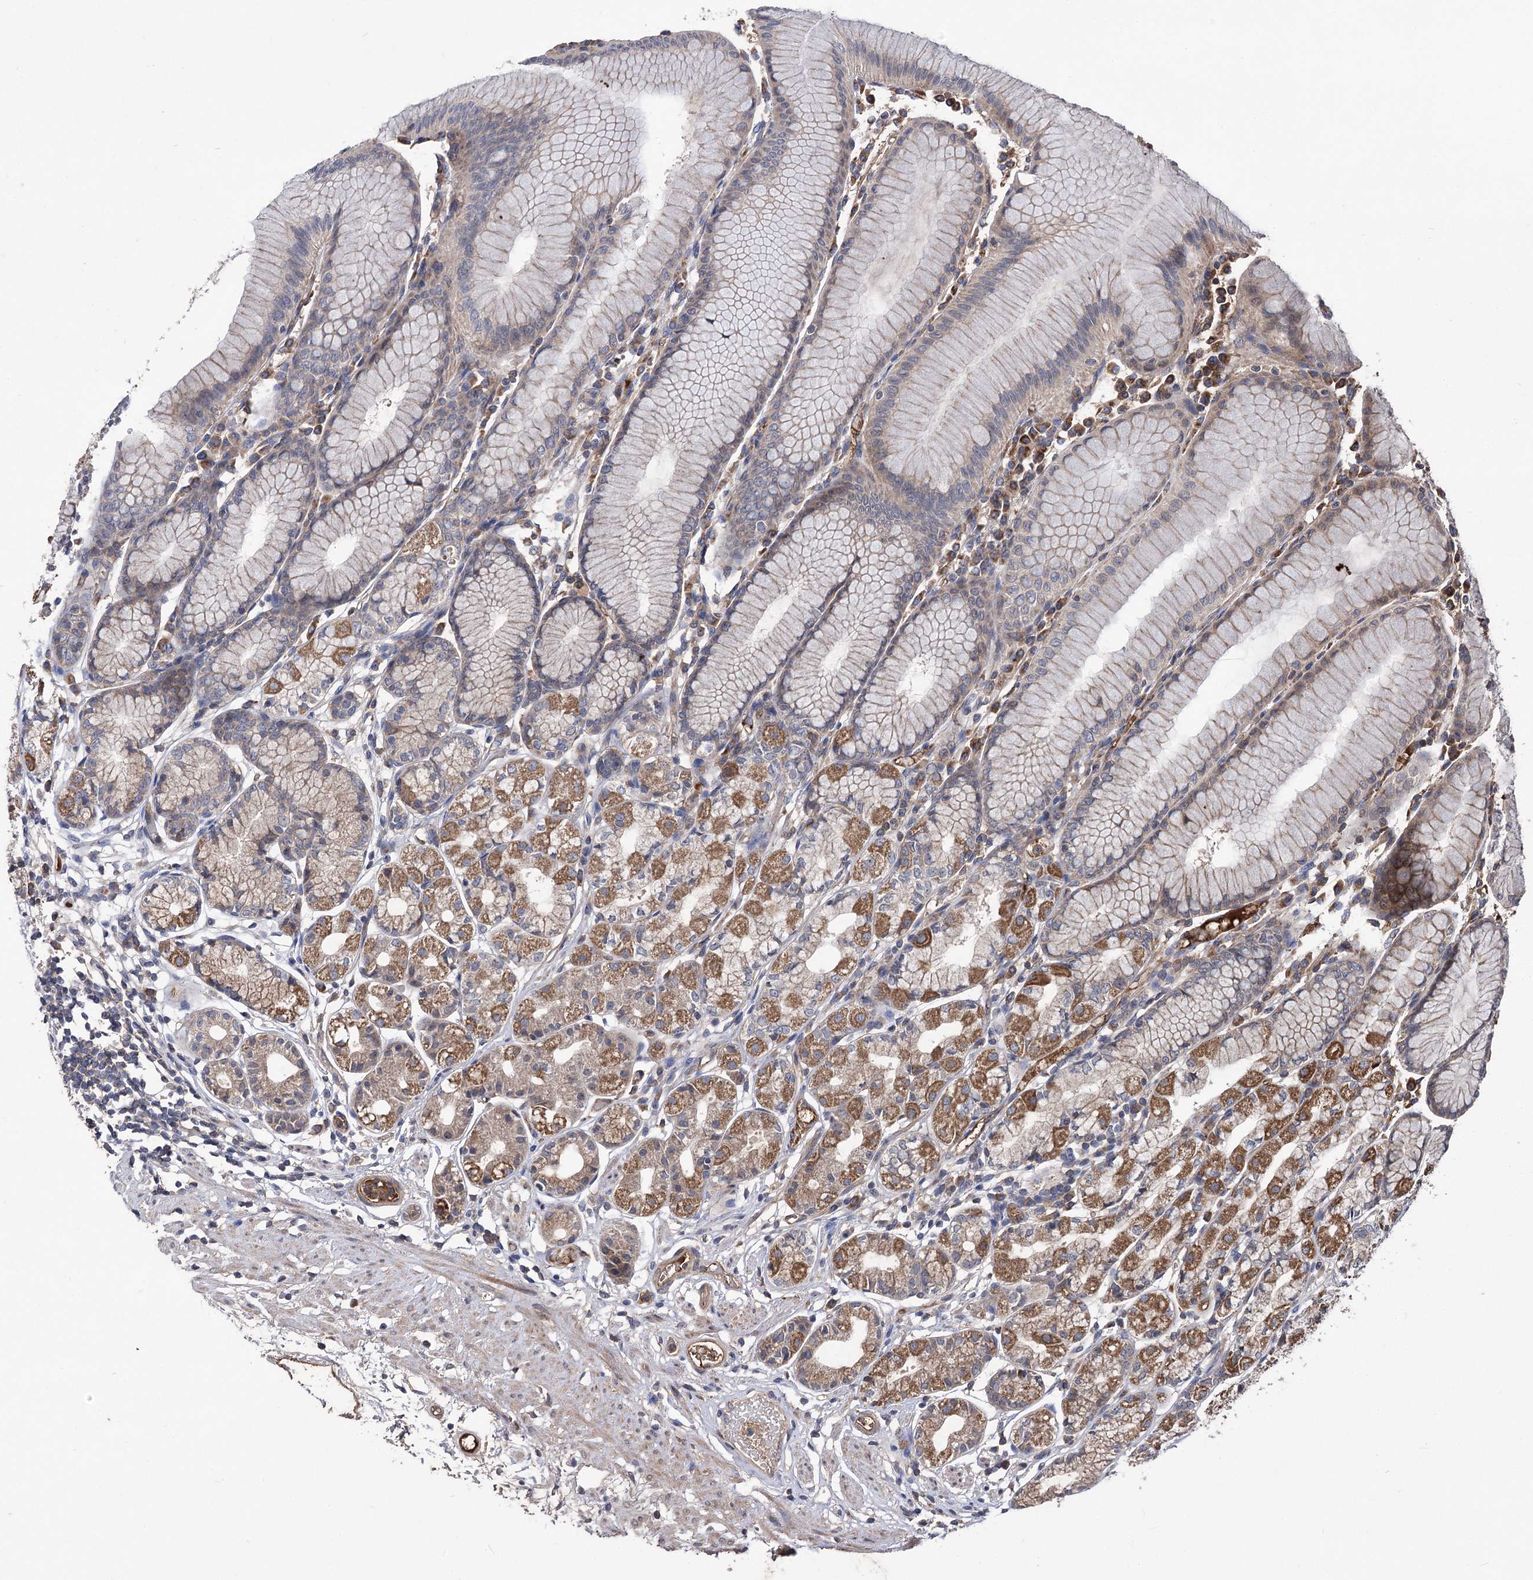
{"staining": {"intensity": "strong", "quantity": "<25%", "location": "cytoplasmic/membranous"}, "tissue": "stomach", "cell_type": "Glandular cells", "image_type": "normal", "snomed": [{"axis": "morphology", "description": "Normal tissue, NOS"}, {"axis": "topography", "description": "Stomach"}], "caption": "Immunohistochemical staining of unremarkable human stomach exhibits <25% levels of strong cytoplasmic/membranous protein positivity in about <25% of glandular cells. Nuclei are stained in blue.", "gene": "RASSF3", "patient": {"sex": "female", "age": 57}}